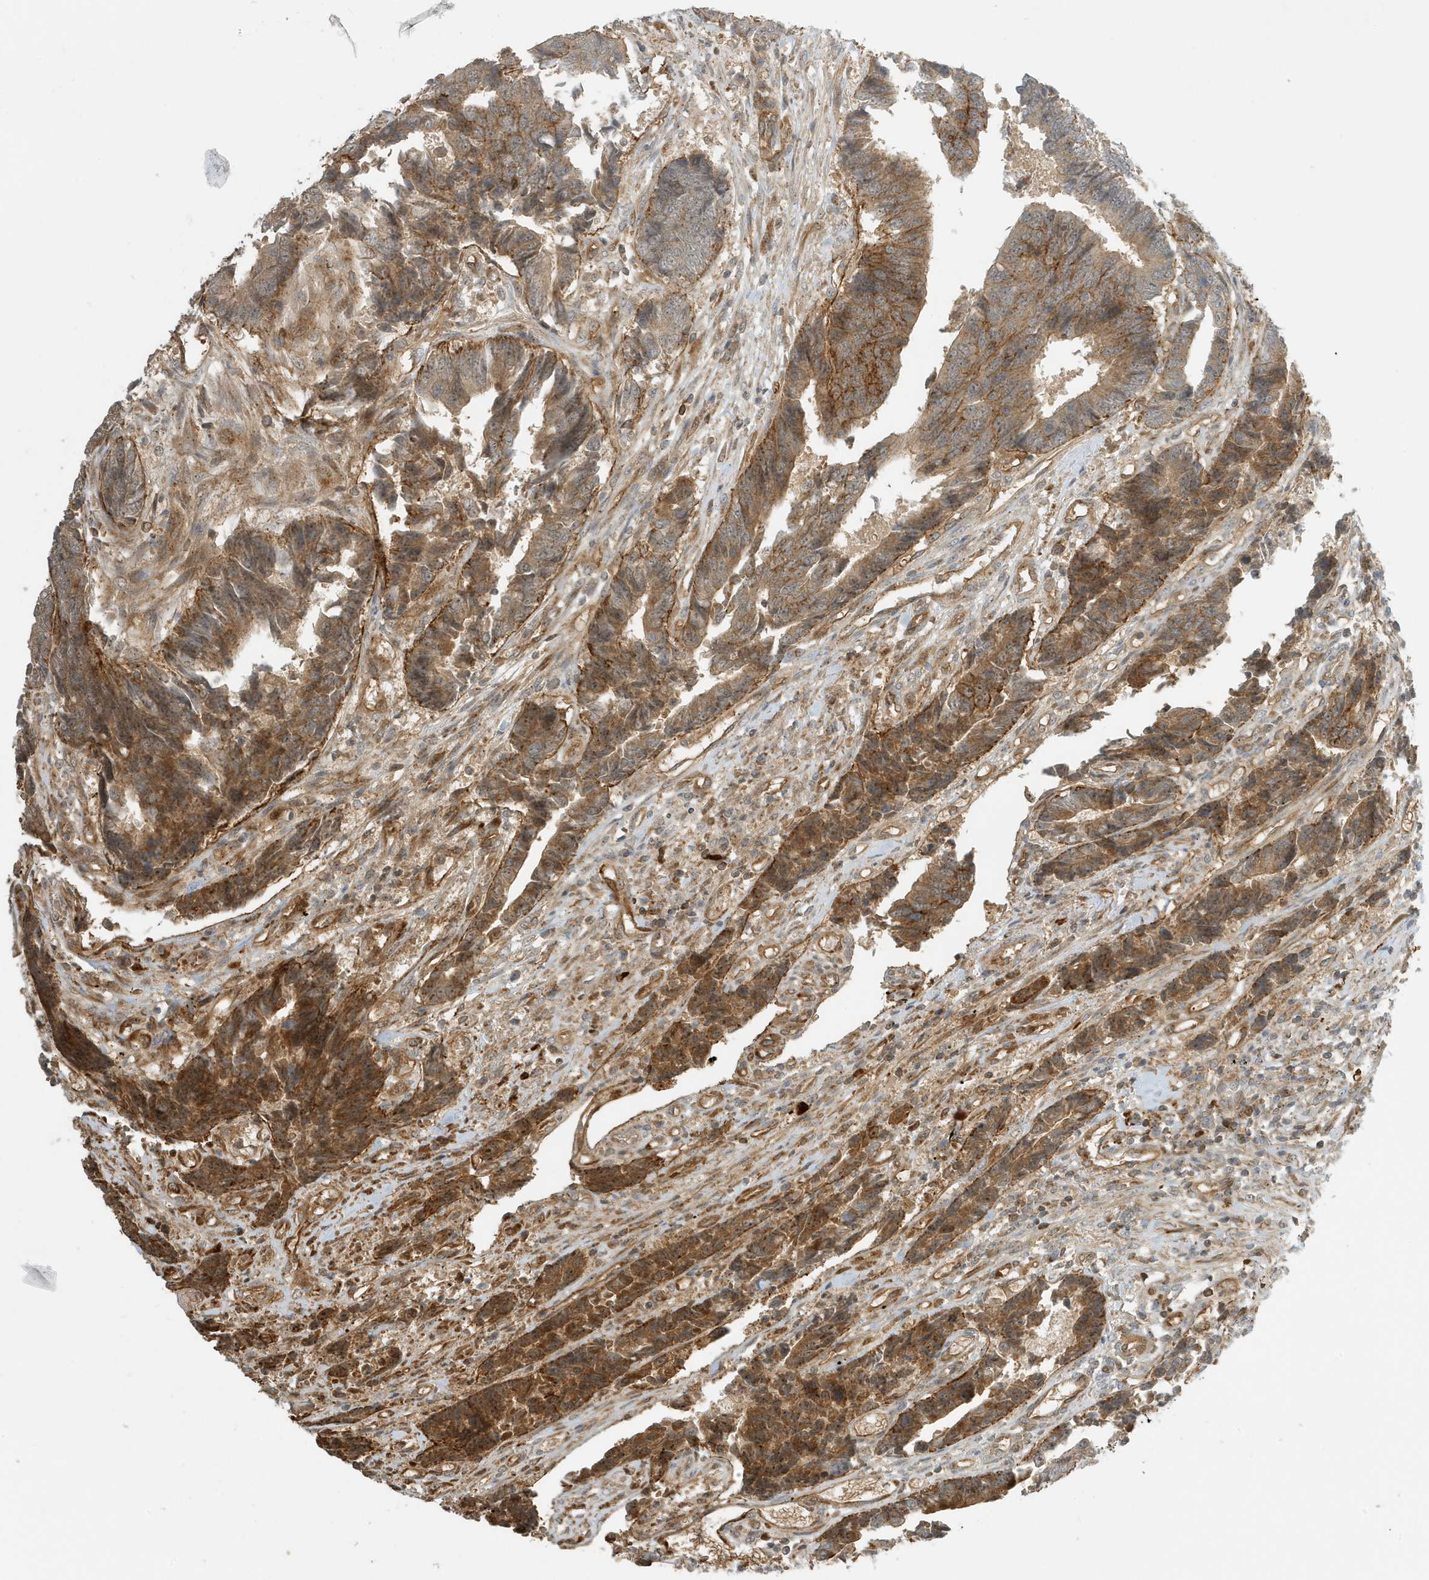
{"staining": {"intensity": "moderate", "quantity": "25%-75%", "location": "cytoplasmic/membranous"}, "tissue": "colorectal cancer", "cell_type": "Tumor cells", "image_type": "cancer", "snomed": [{"axis": "morphology", "description": "Adenocarcinoma, NOS"}, {"axis": "topography", "description": "Rectum"}], "caption": "IHC staining of colorectal cancer (adenocarcinoma), which displays medium levels of moderate cytoplasmic/membranous staining in approximately 25%-75% of tumor cells indicating moderate cytoplasmic/membranous protein staining. The staining was performed using DAB (brown) for protein detection and nuclei were counterstained in hematoxylin (blue).", "gene": "FYCO1", "patient": {"sex": "male", "age": 84}}